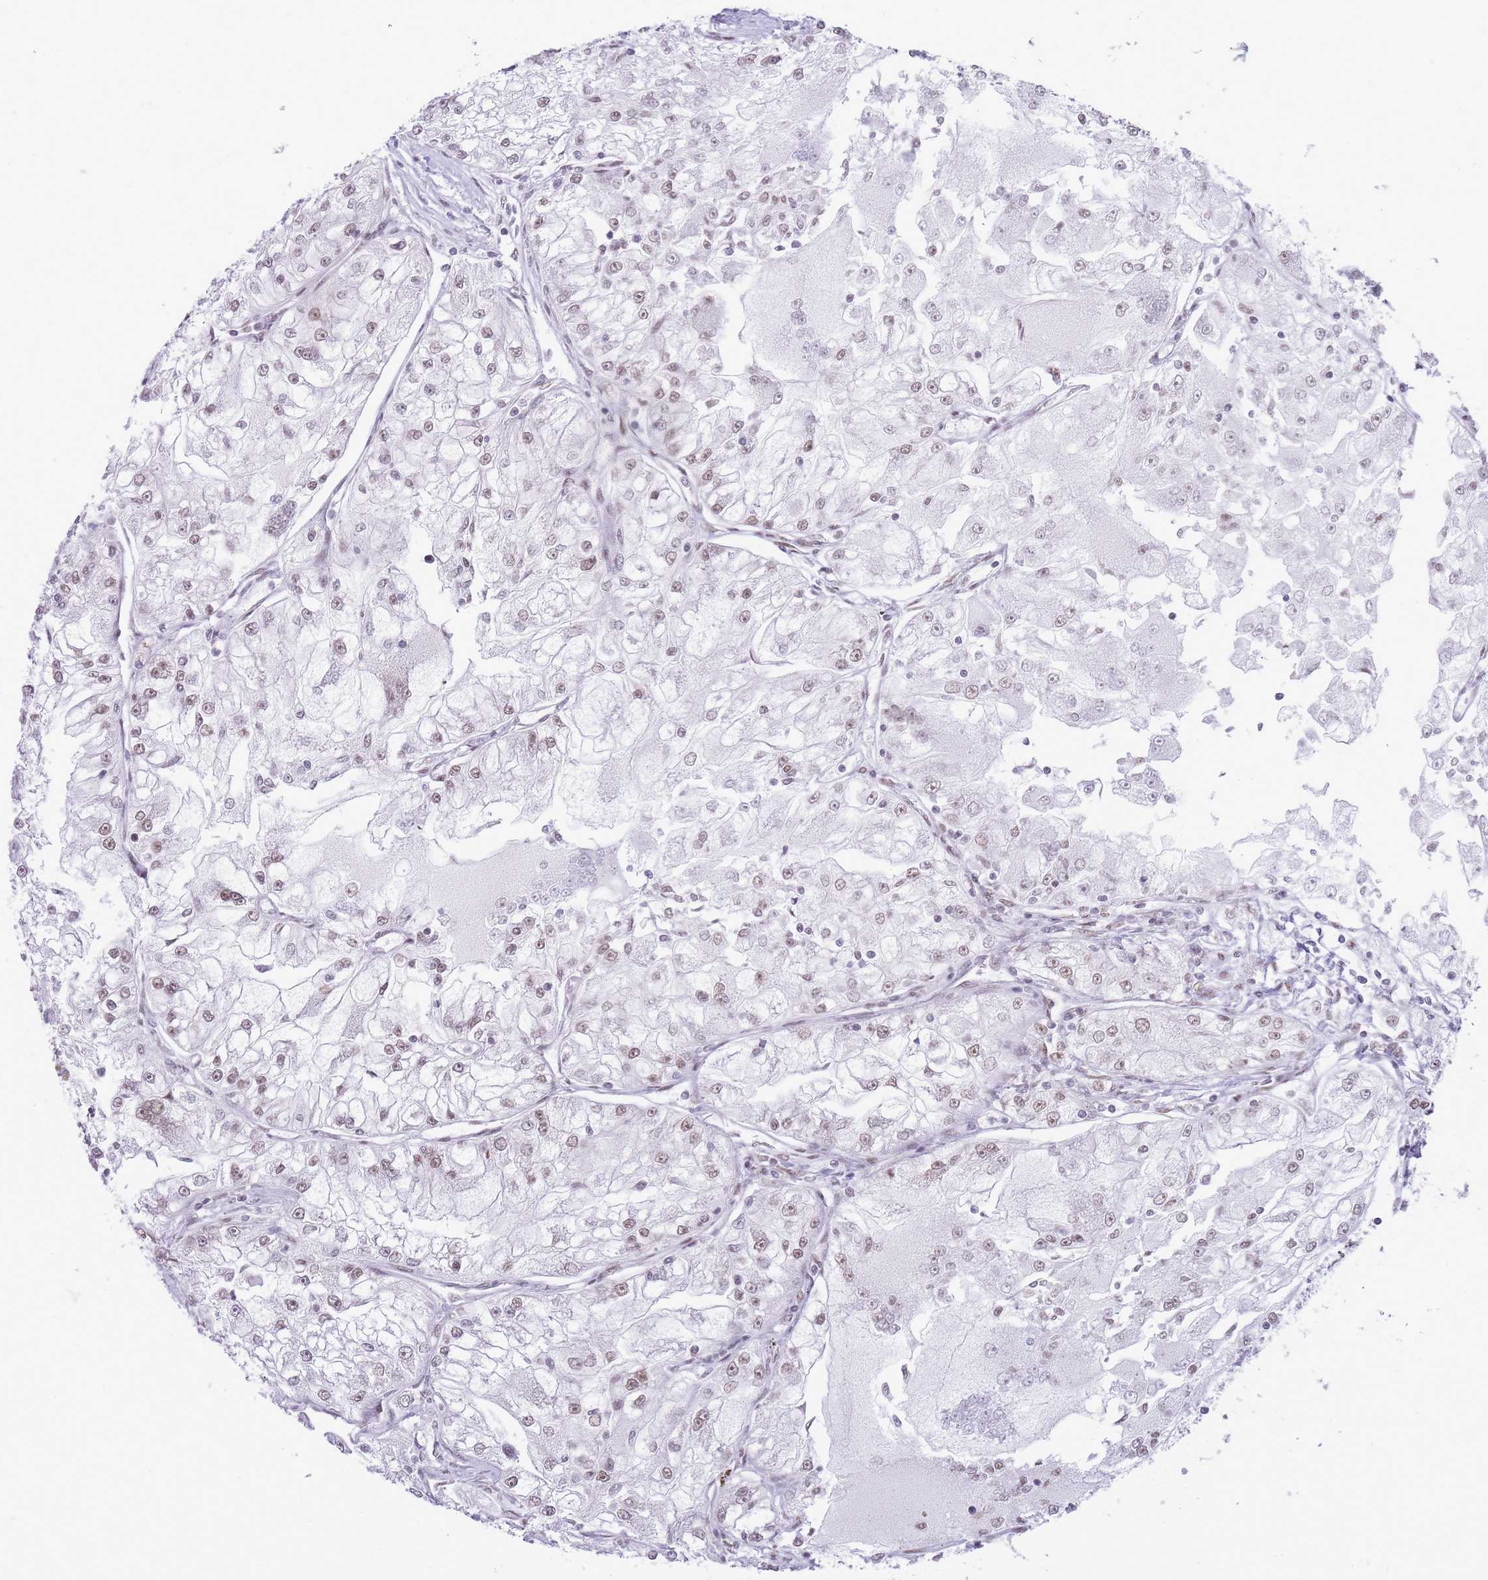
{"staining": {"intensity": "weak", "quantity": "25%-75%", "location": "nuclear"}, "tissue": "renal cancer", "cell_type": "Tumor cells", "image_type": "cancer", "snomed": [{"axis": "morphology", "description": "Adenocarcinoma, NOS"}, {"axis": "topography", "description": "Kidney"}], "caption": "Weak nuclear staining is seen in about 25%-75% of tumor cells in adenocarcinoma (renal). The staining is performed using DAB brown chromogen to label protein expression. The nuclei are counter-stained blue using hematoxylin.", "gene": "HNRNPUL1", "patient": {"sex": "female", "age": 72}}